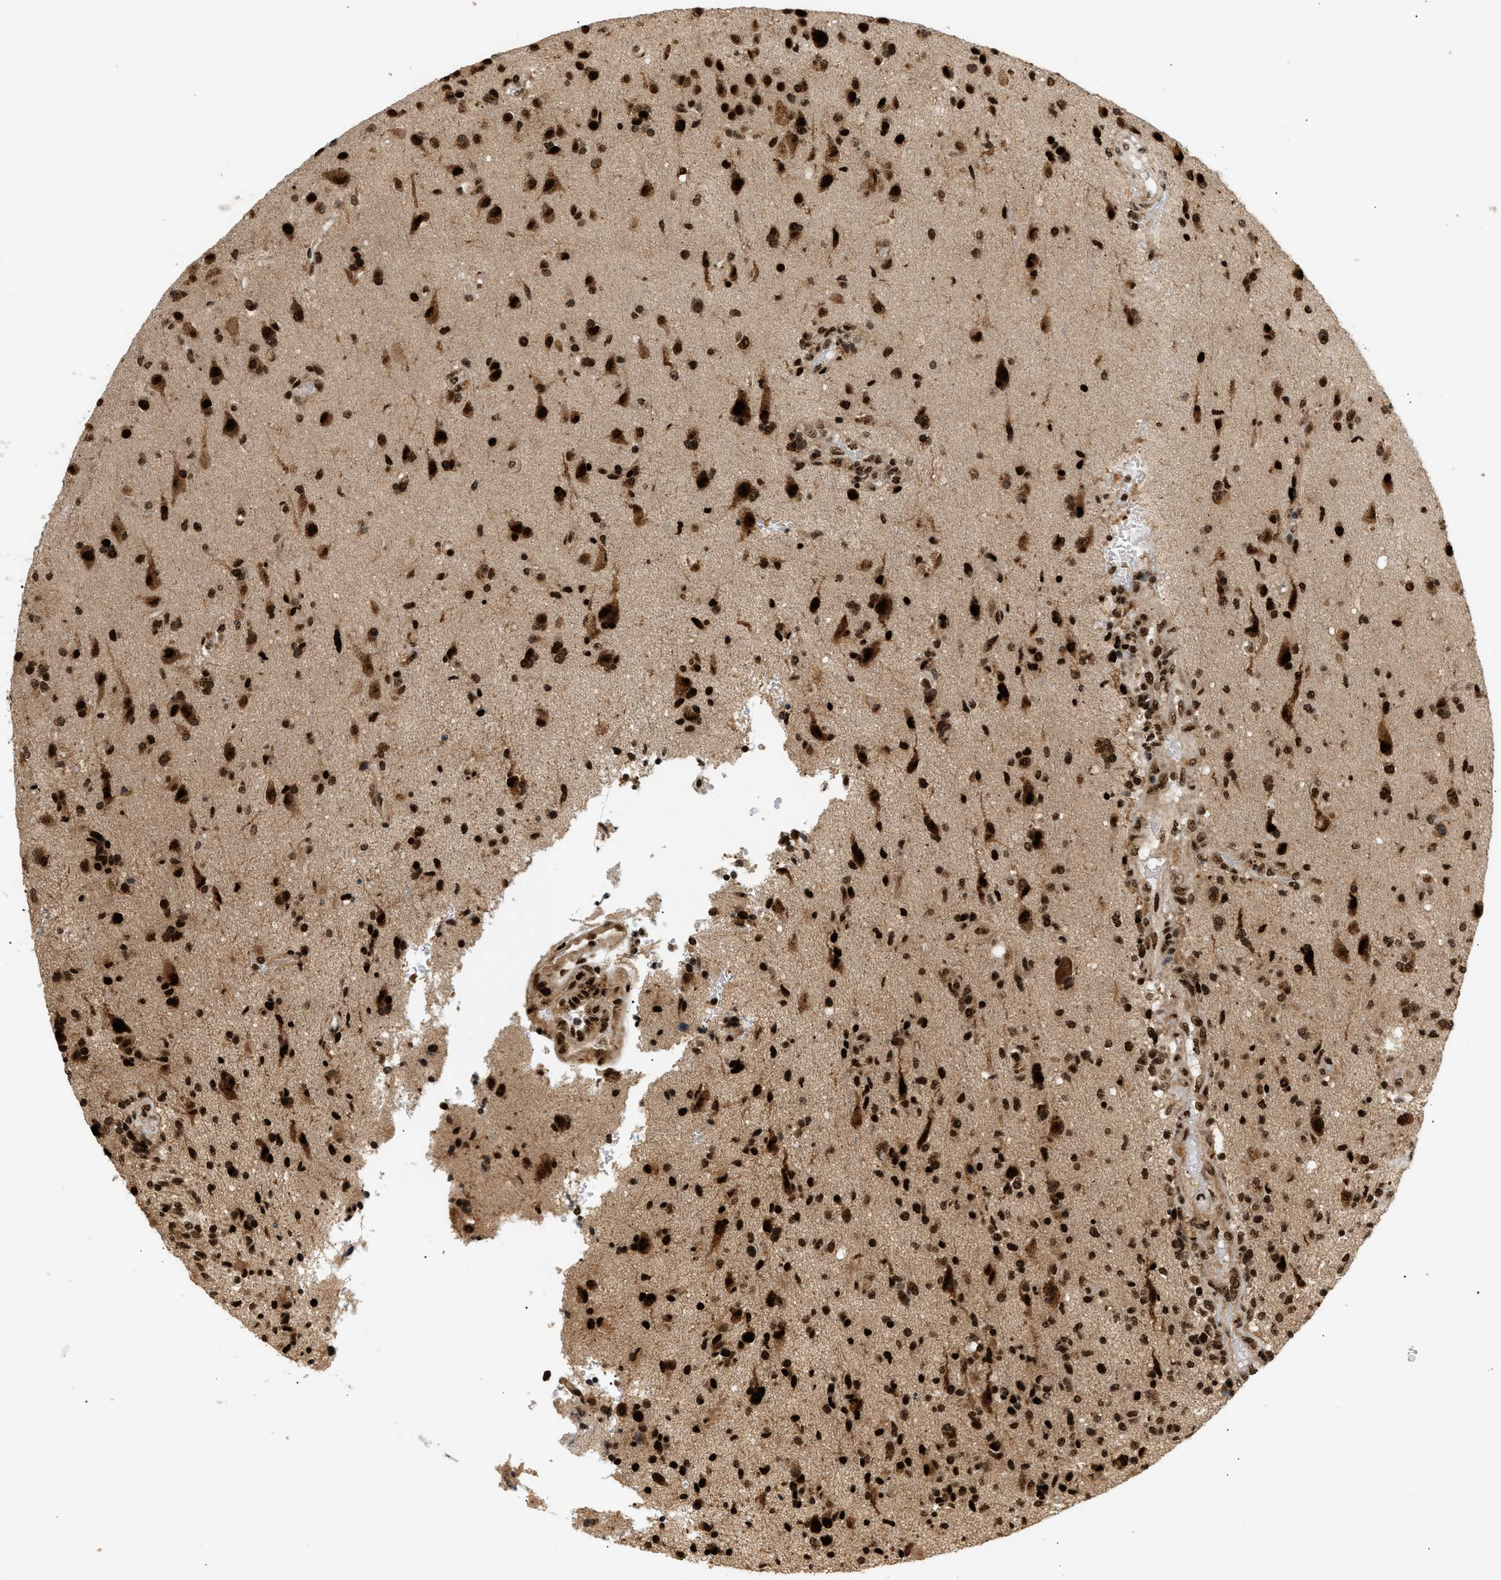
{"staining": {"intensity": "strong", "quantity": ">75%", "location": "cytoplasmic/membranous,nuclear"}, "tissue": "glioma", "cell_type": "Tumor cells", "image_type": "cancer", "snomed": [{"axis": "morphology", "description": "Glioma, malignant, High grade"}, {"axis": "topography", "description": "Brain"}], "caption": "Strong cytoplasmic/membranous and nuclear expression for a protein is identified in about >75% of tumor cells of glioma using immunohistochemistry (IHC).", "gene": "RBM5", "patient": {"sex": "male", "age": 72}}